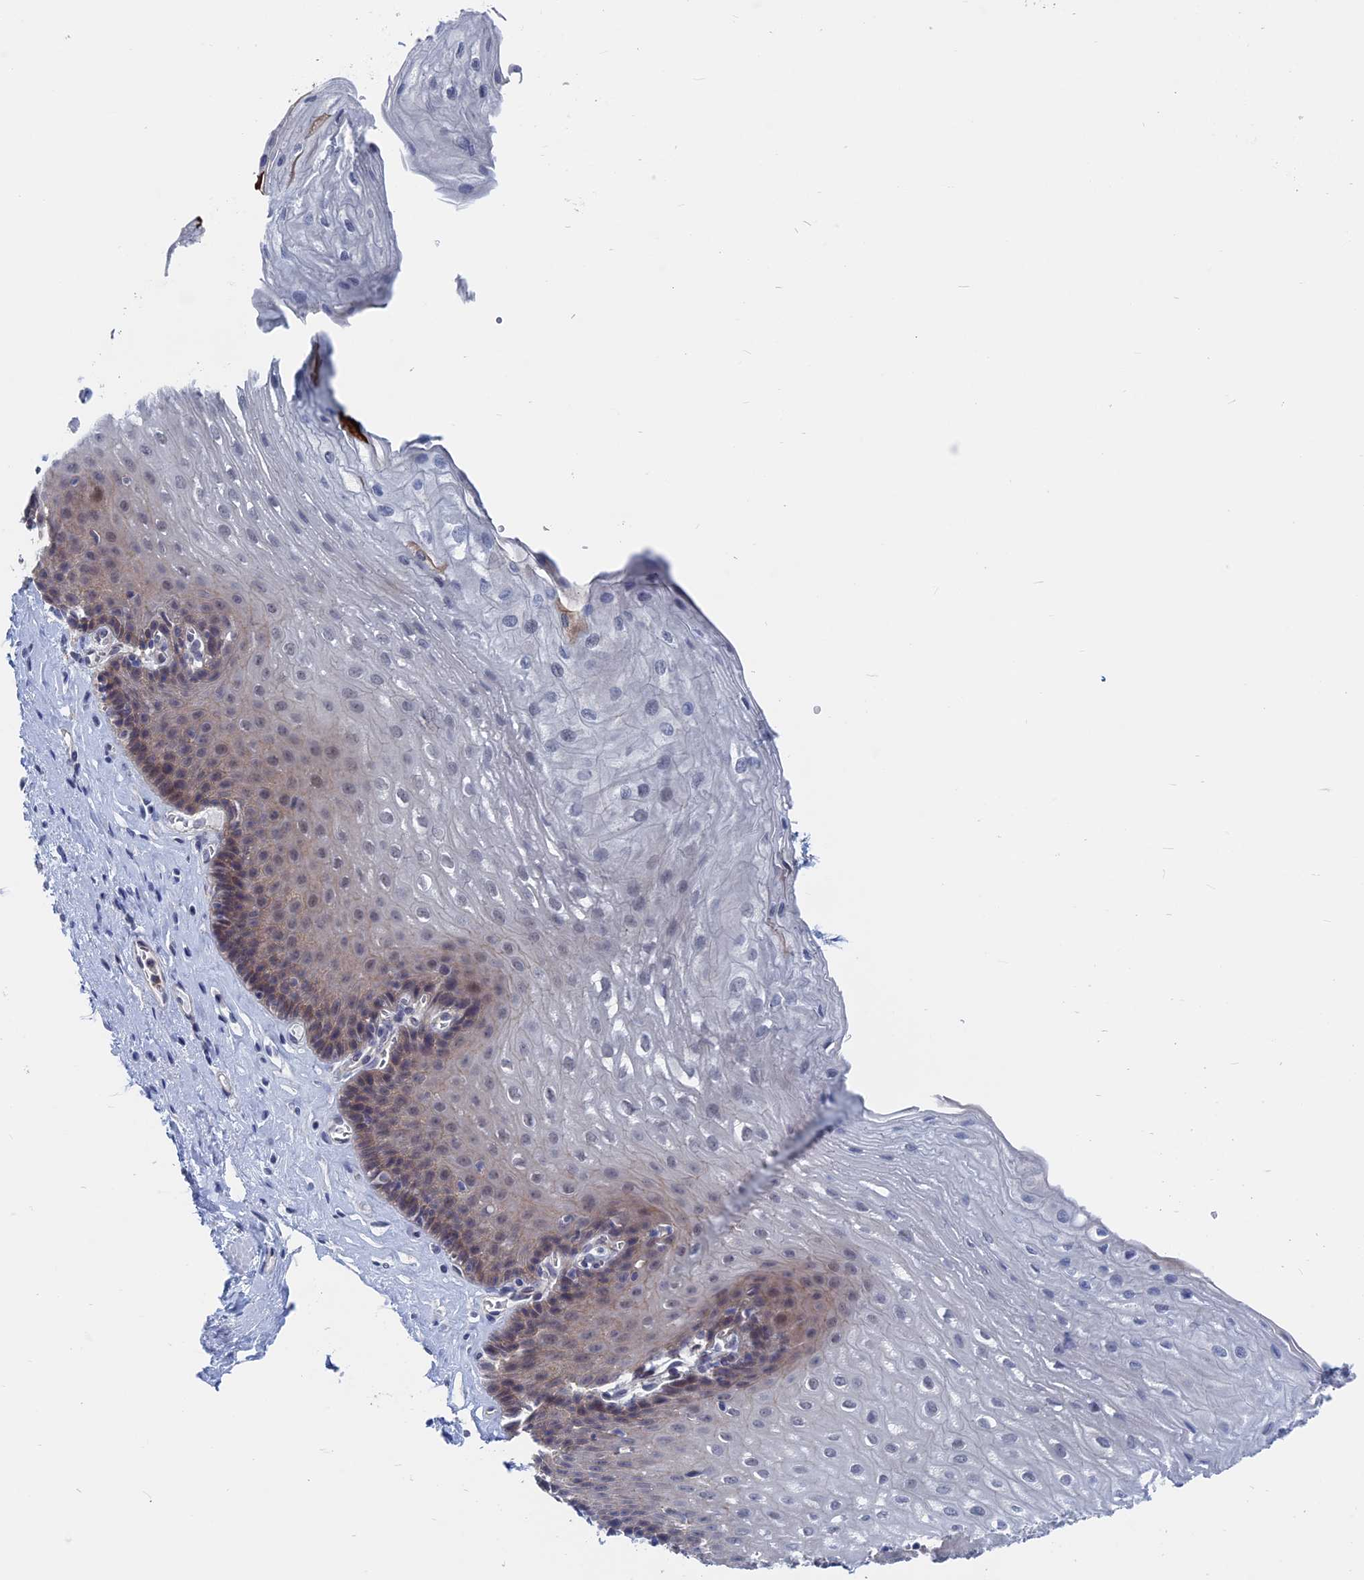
{"staining": {"intensity": "weak", "quantity": "25%-75%", "location": "cytoplasmic/membranous"}, "tissue": "esophagus", "cell_type": "Squamous epithelial cells", "image_type": "normal", "snomed": [{"axis": "morphology", "description": "Normal tissue, NOS"}, {"axis": "topography", "description": "Esophagus"}], "caption": "This is a micrograph of immunohistochemistry (IHC) staining of unremarkable esophagus, which shows weak staining in the cytoplasmic/membranous of squamous epithelial cells.", "gene": "MARCHF3", "patient": {"sex": "female", "age": 66}}